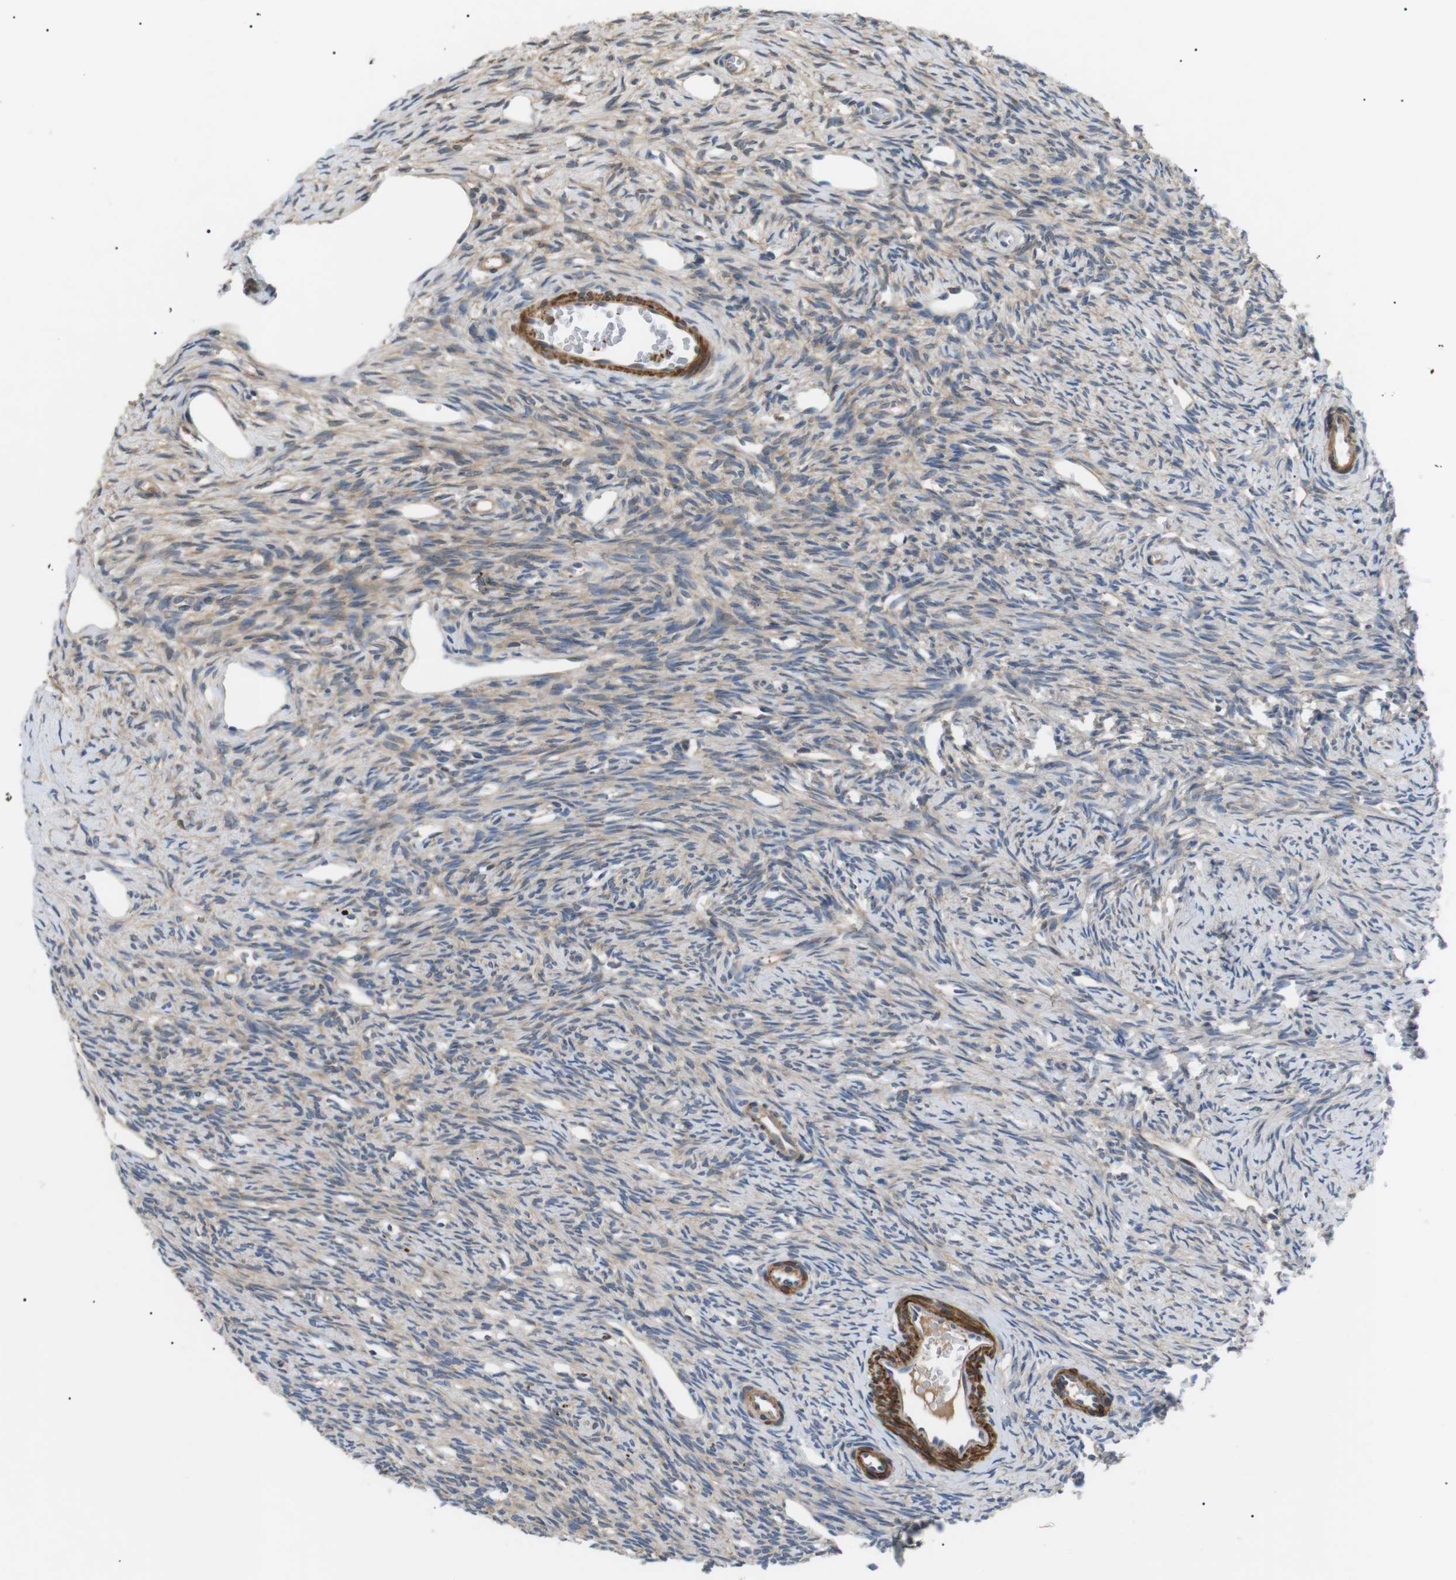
{"staining": {"intensity": "weak", "quantity": ">75%", "location": "cytoplasmic/membranous"}, "tissue": "ovary", "cell_type": "Follicle cells", "image_type": "normal", "snomed": [{"axis": "morphology", "description": "Normal tissue, NOS"}, {"axis": "topography", "description": "Ovary"}], "caption": "Immunohistochemical staining of normal human ovary shows >75% levels of weak cytoplasmic/membranous protein positivity in about >75% of follicle cells.", "gene": "DIPK1A", "patient": {"sex": "female", "age": 33}}